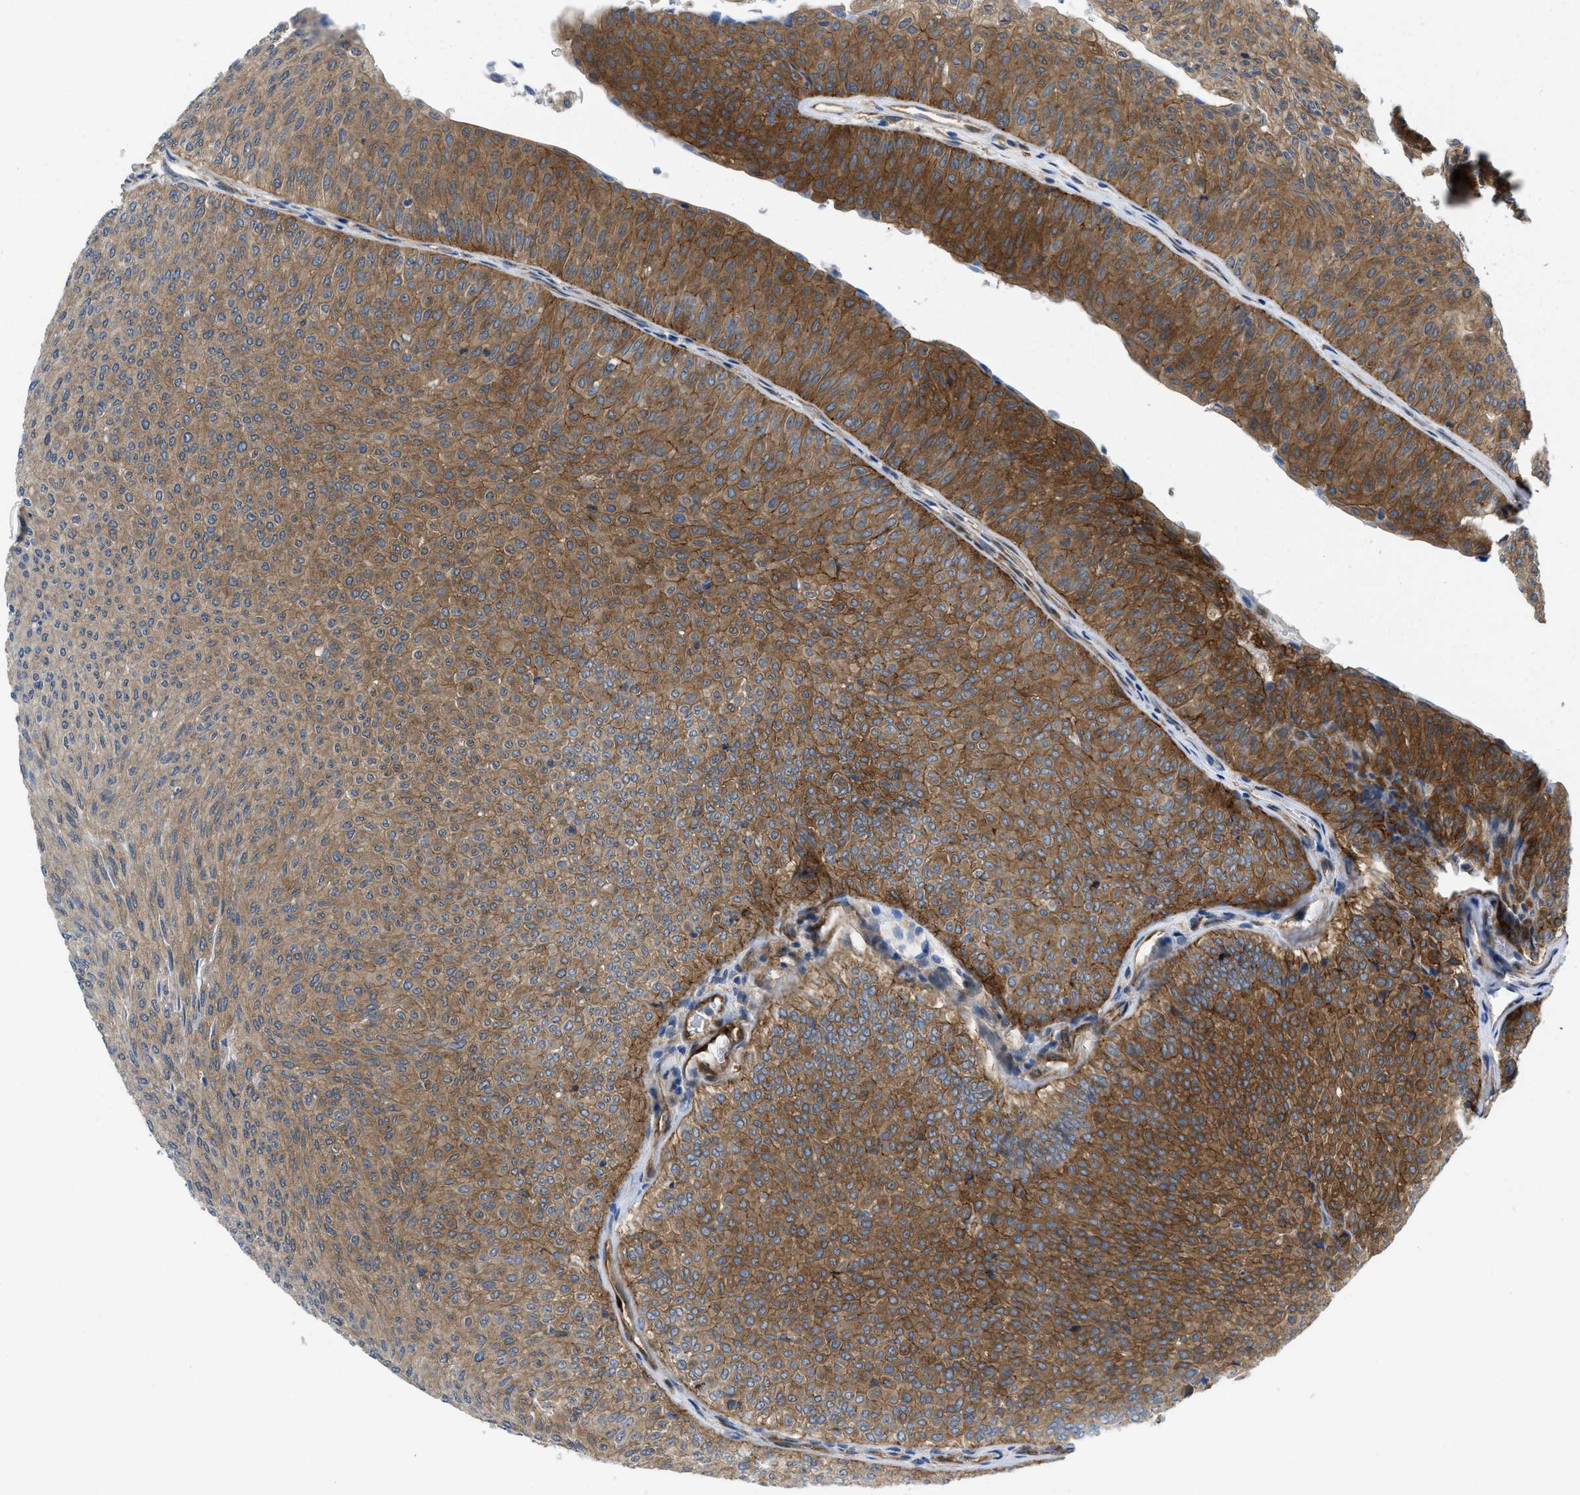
{"staining": {"intensity": "strong", "quantity": ">75%", "location": "cytoplasmic/membranous"}, "tissue": "urothelial cancer", "cell_type": "Tumor cells", "image_type": "cancer", "snomed": [{"axis": "morphology", "description": "Urothelial carcinoma, Low grade"}, {"axis": "topography", "description": "Urinary bladder"}], "caption": "IHC of human urothelial carcinoma (low-grade) reveals high levels of strong cytoplasmic/membranous positivity in about >75% of tumor cells. (Brightfield microscopy of DAB IHC at high magnification).", "gene": "PDLIM5", "patient": {"sex": "male", "age": 78}}